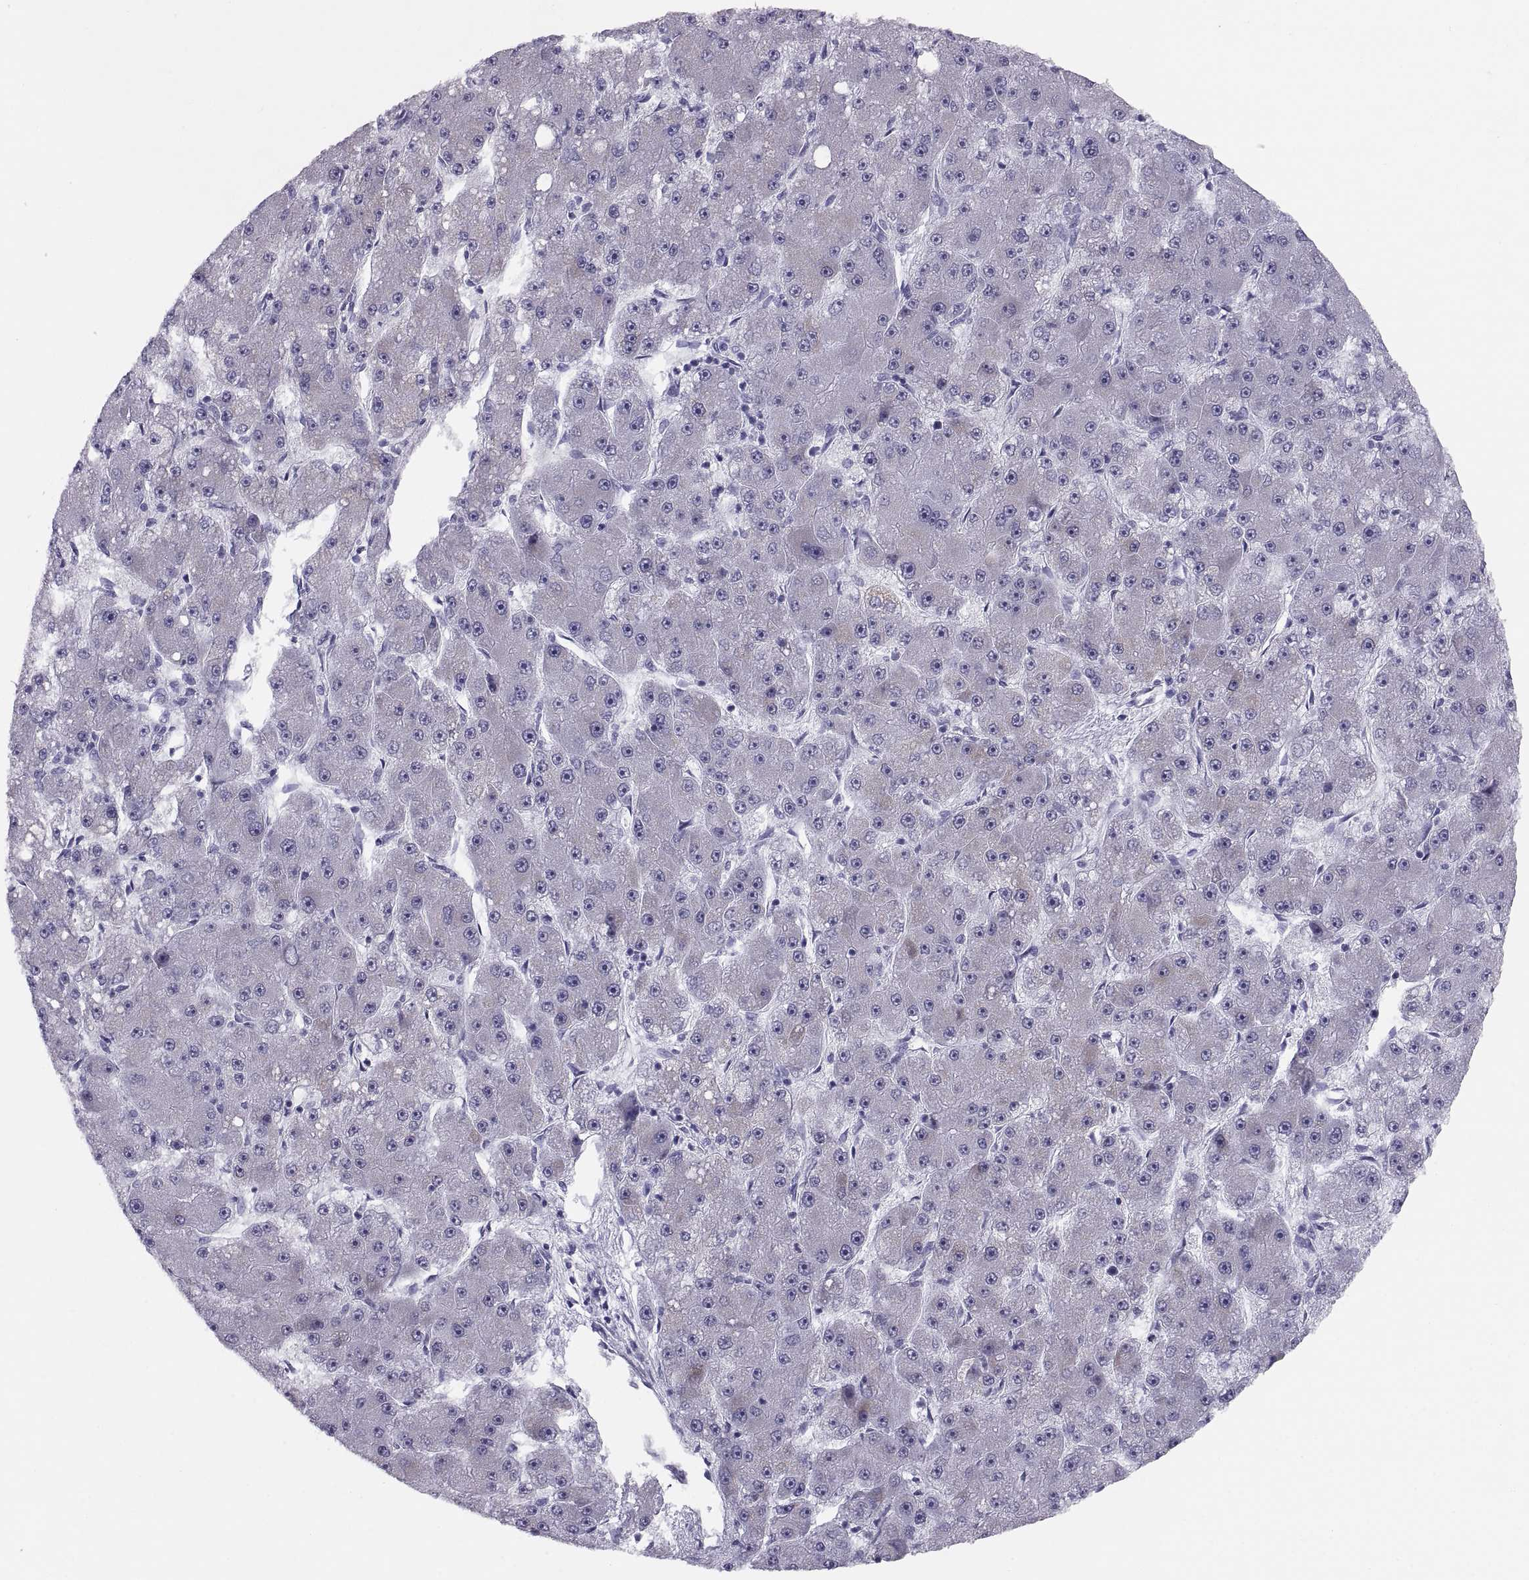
{"staining": {"intensity": "negative", "quantity": "none", "location": "none"}, "tissue": "liver cancer", "cell_type": "Tumor cells", "image_type": "cancer", "snomed": [{"axis": "morphology", "description": "Carcinoma, Hepatocellular, NOS"}, {"axis": "topography", "description": "Liver"}], "caption": "Immunohistochemistry (IHC) histopathology image of neoplastic tissue: human liver hepatocellular carcinoma stained with DAB shows no significant protein staining in tumor cells. (IHC, brightfield microscopy, high magnification).", "gene": "PAX2", "patient": {"sex": "male", "age": 67}}